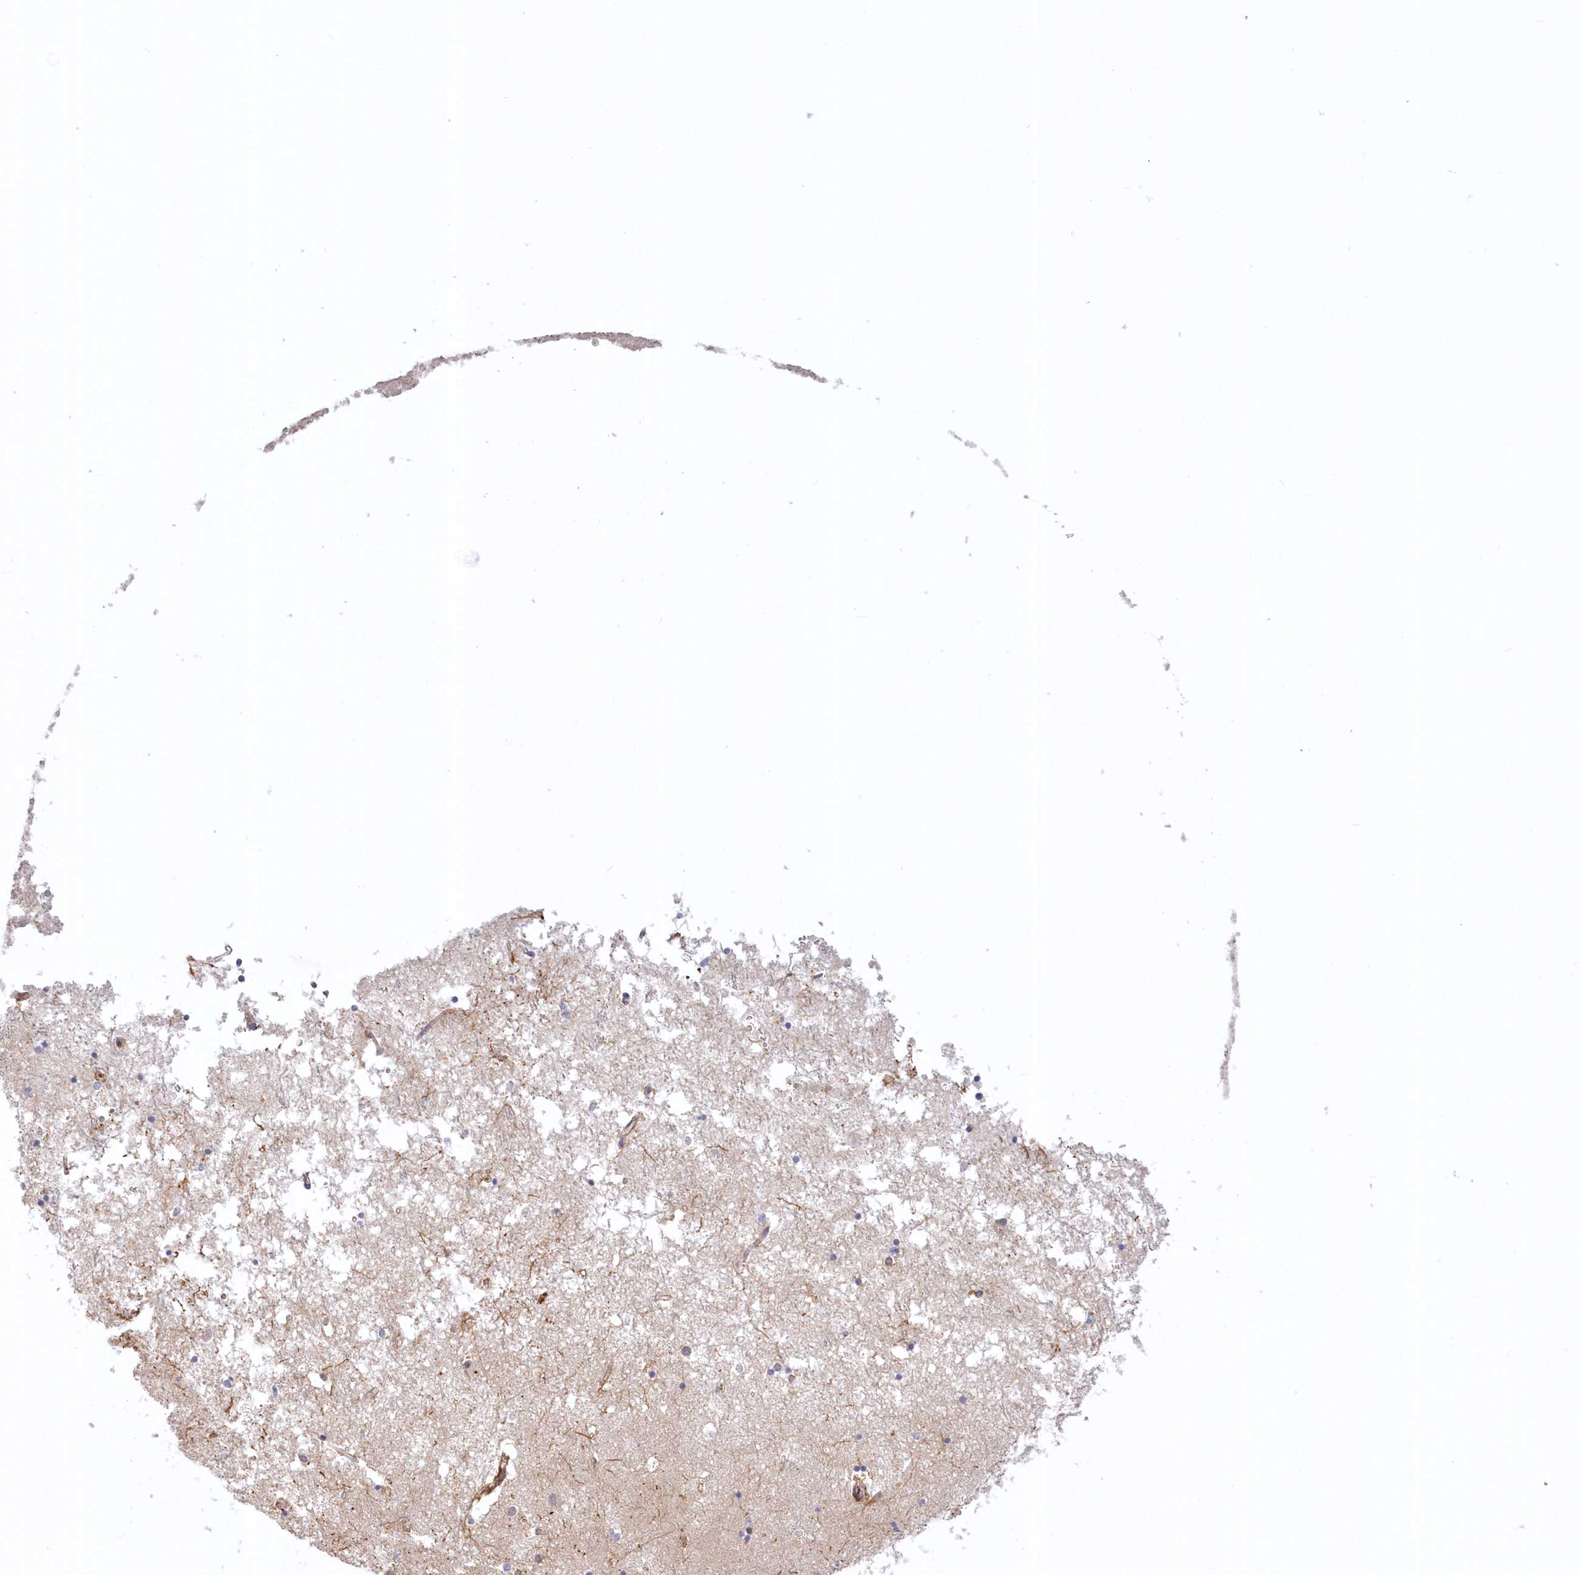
{"staining": {"intensity": "weak", "quantity": "<25%", "location": "cytoplasmic/membranous"}, "tissue": "hippocampus", "cell_type": "Glial cells", "image_type": "normal", "snomed": [{"axis": "morphology", "description": "Normal tissue, NOS"}, {"axis": "topography", "description": "Hippocampus"}], "caption": "Glial cells are negative for brown protein staining in unremarkable hippocampus. (IHC, brightfield microscopy, high magnification).", "gene": "WBP1L", "patient": {"sex": "male", "age": 70}}